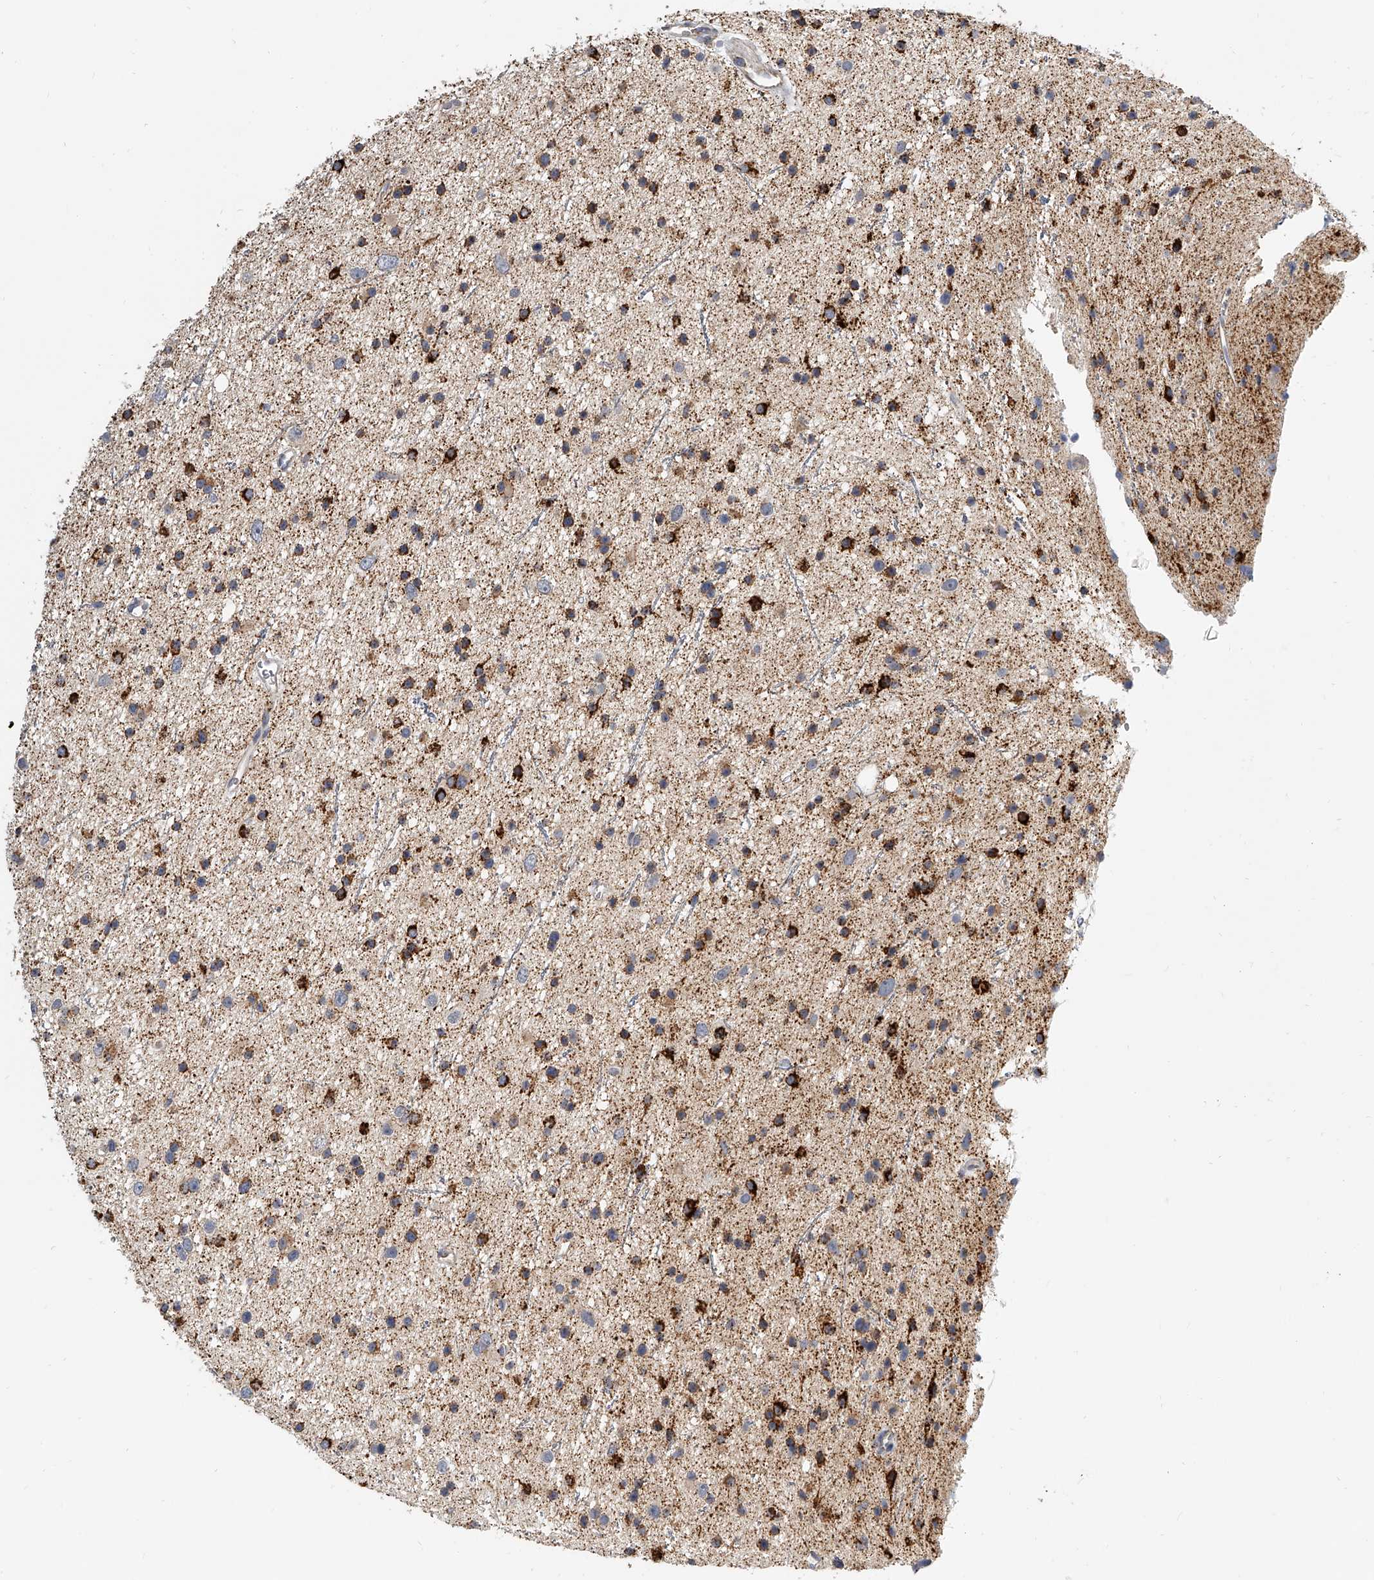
{"staining": {"intensity": "strong", "quantity": ">75%", "location": "cytoplasmic/membranous"}, "tissue": "glioma", "cell_type": "Tumor cells", "image_type": "cancer", "snomed": [{"axis": "morphology", "description": "Glioma, malignant, Low grade"}, {"axis": "topography", "description": "Cerebral cortex"}], "caption": "A brown stain labels strong cytoplasmic/membranous staining of a protein in human glioma tumor cells.", "gene": "KLHL7", "patient": {"sex": "female", "age": 39}}